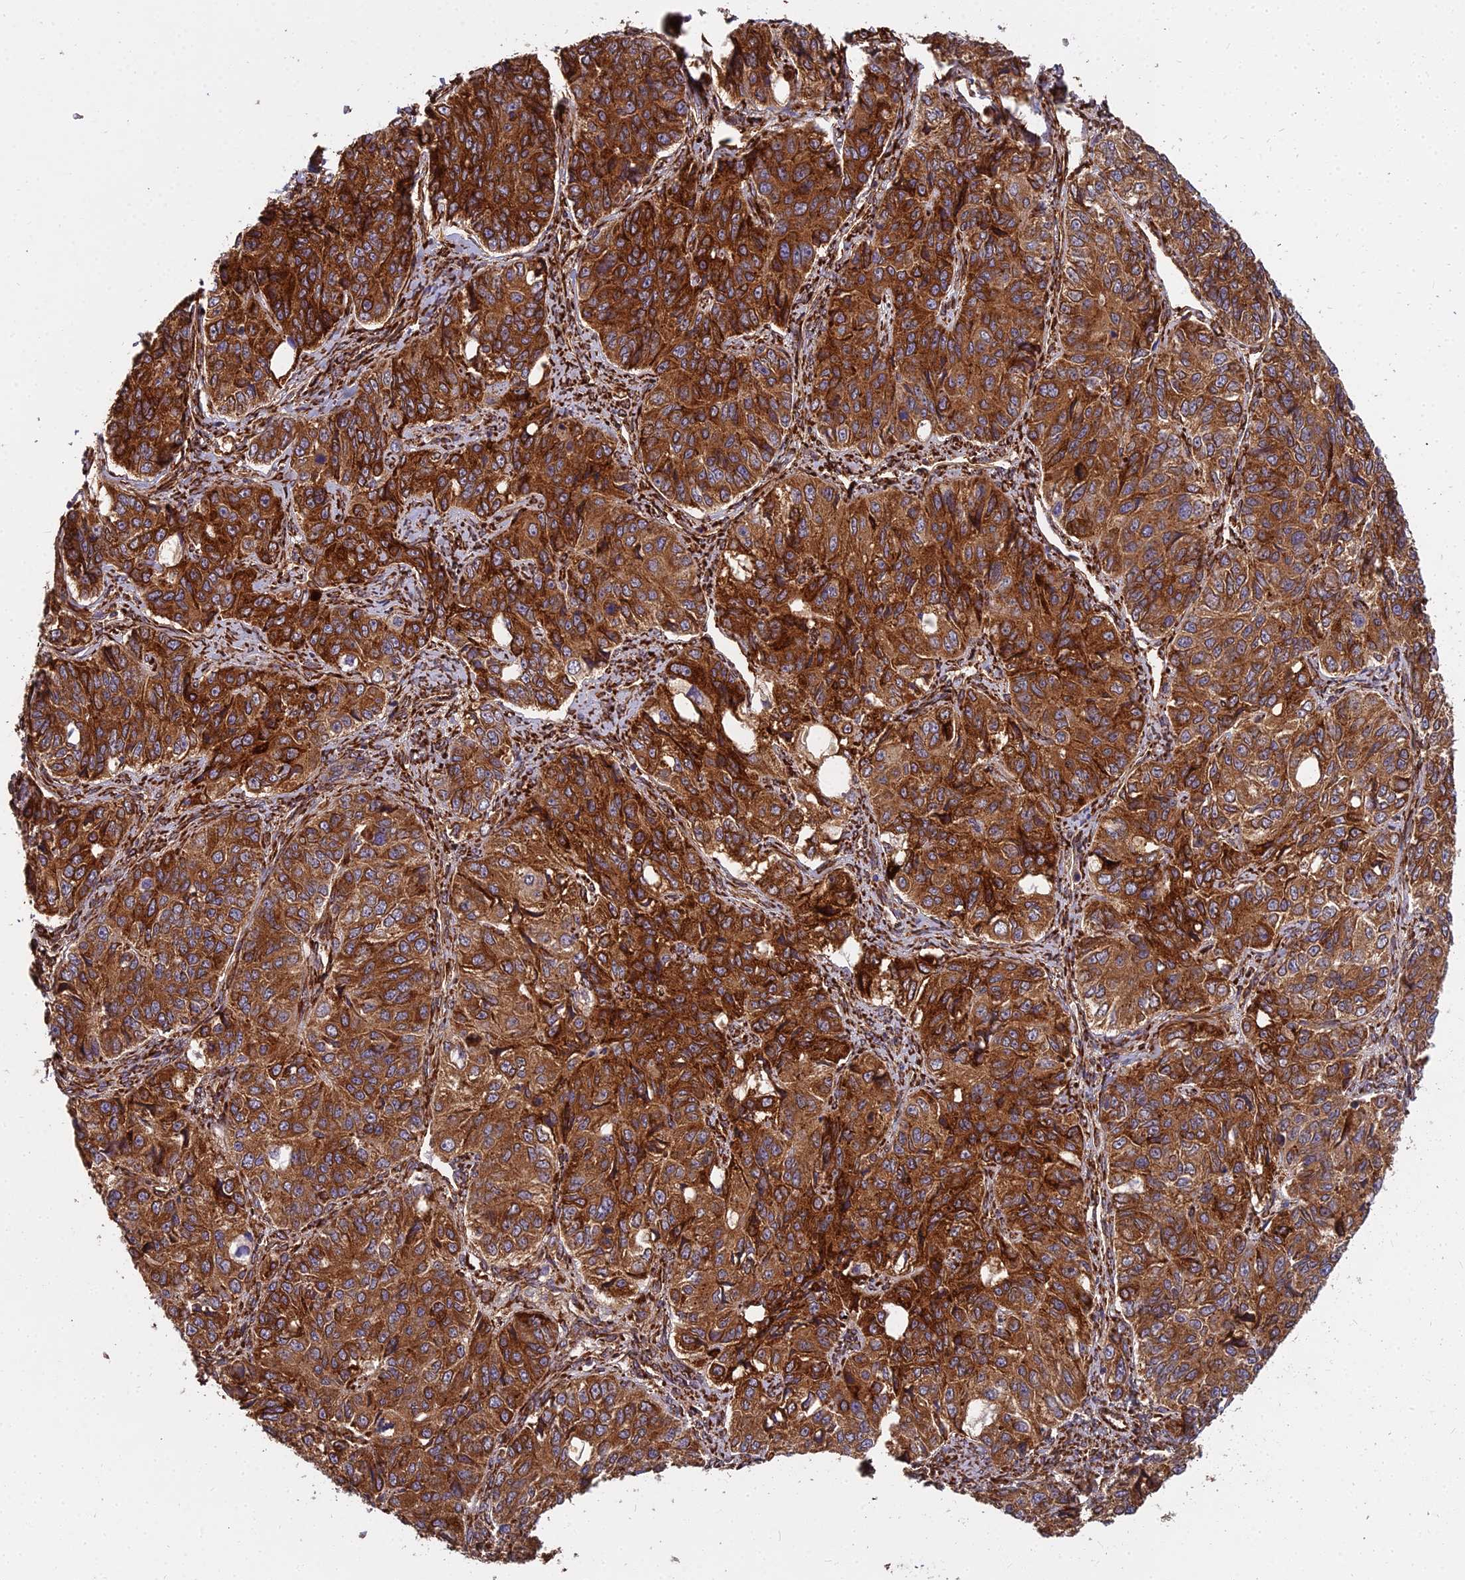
{"staining": {"intensity": "strong", "quantity": ">75%", "location": "cytoplasmic/membranous"}, "tissue": "ovarian cancer", "cell_type": "Tumor cells", "image_type": "cancer", "snomed": [{"axis": "morphology", "description": "Carcinoma, endometroid"}, {"axis": "topography", "description": "Ovary"}], "caption": "Immunohistochemical staining of human ovarian cancer reveals high levels of strong cytoplasmic/membranous positivity in about >75% of tumor cells.", "gene": "NDUFAF7", "patient": {"sex": "female", "age": 51}}